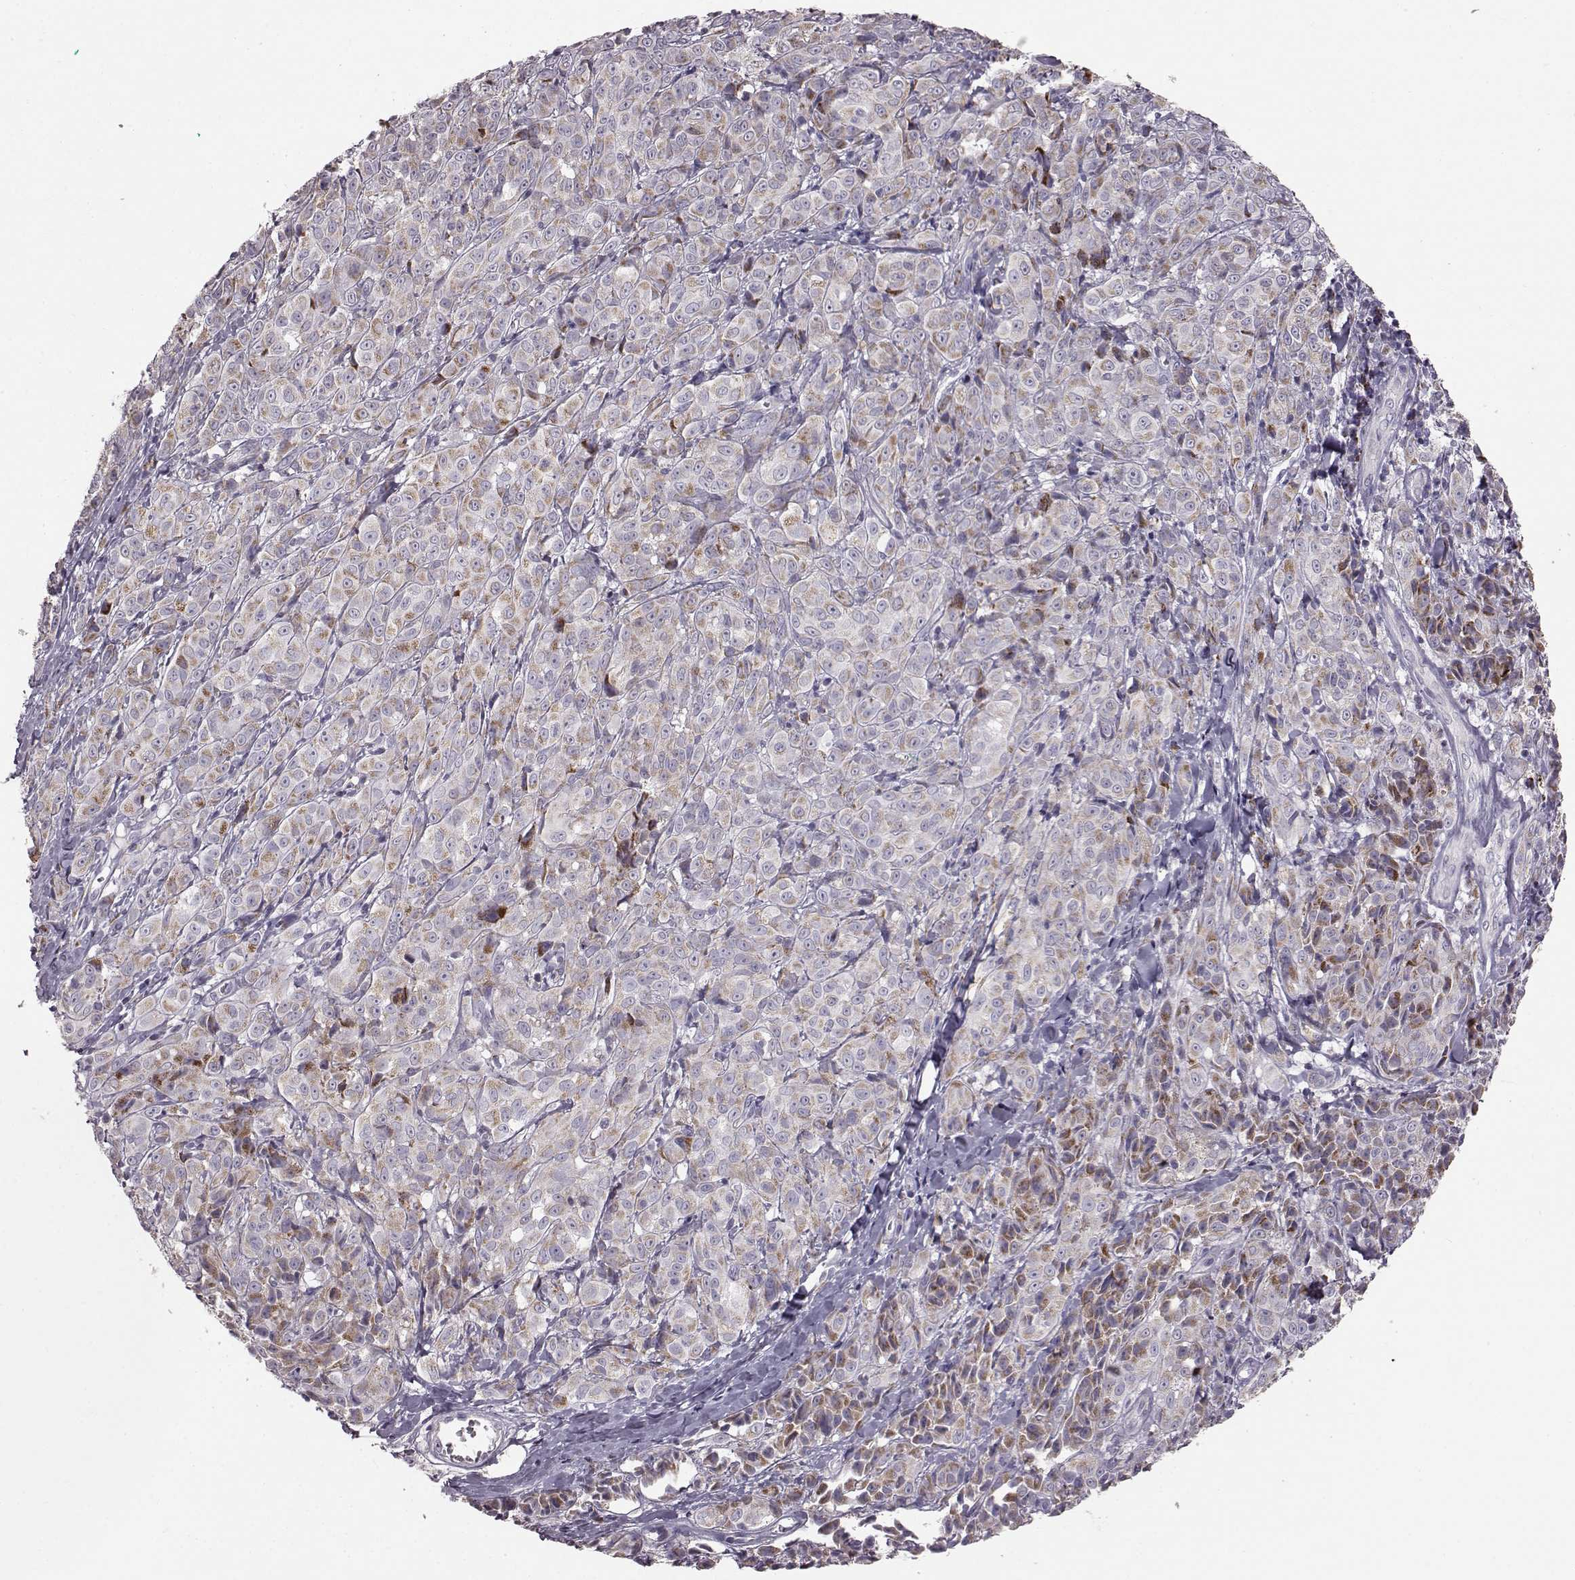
{"staining": {"intensity": "moderate", "quantity": ">75%", "location": "cytoplasmic/membranous"}, "tissue": "melanoma", "cell_type": "Tumor cells", "image_type": "cancer", "snomed": [{"axis": "morphology", "description": "Malignant melanoma, NOS"}, {"axis": "topography", "description": "Skin"}], "caption": "Tumor cells show medium levels of moderate cytoplasmic/membranous positivity in approximately >75% of cells in melanoma.", "gene": "ATP5MF", "patient": {"sex": "male", "age": 89}}